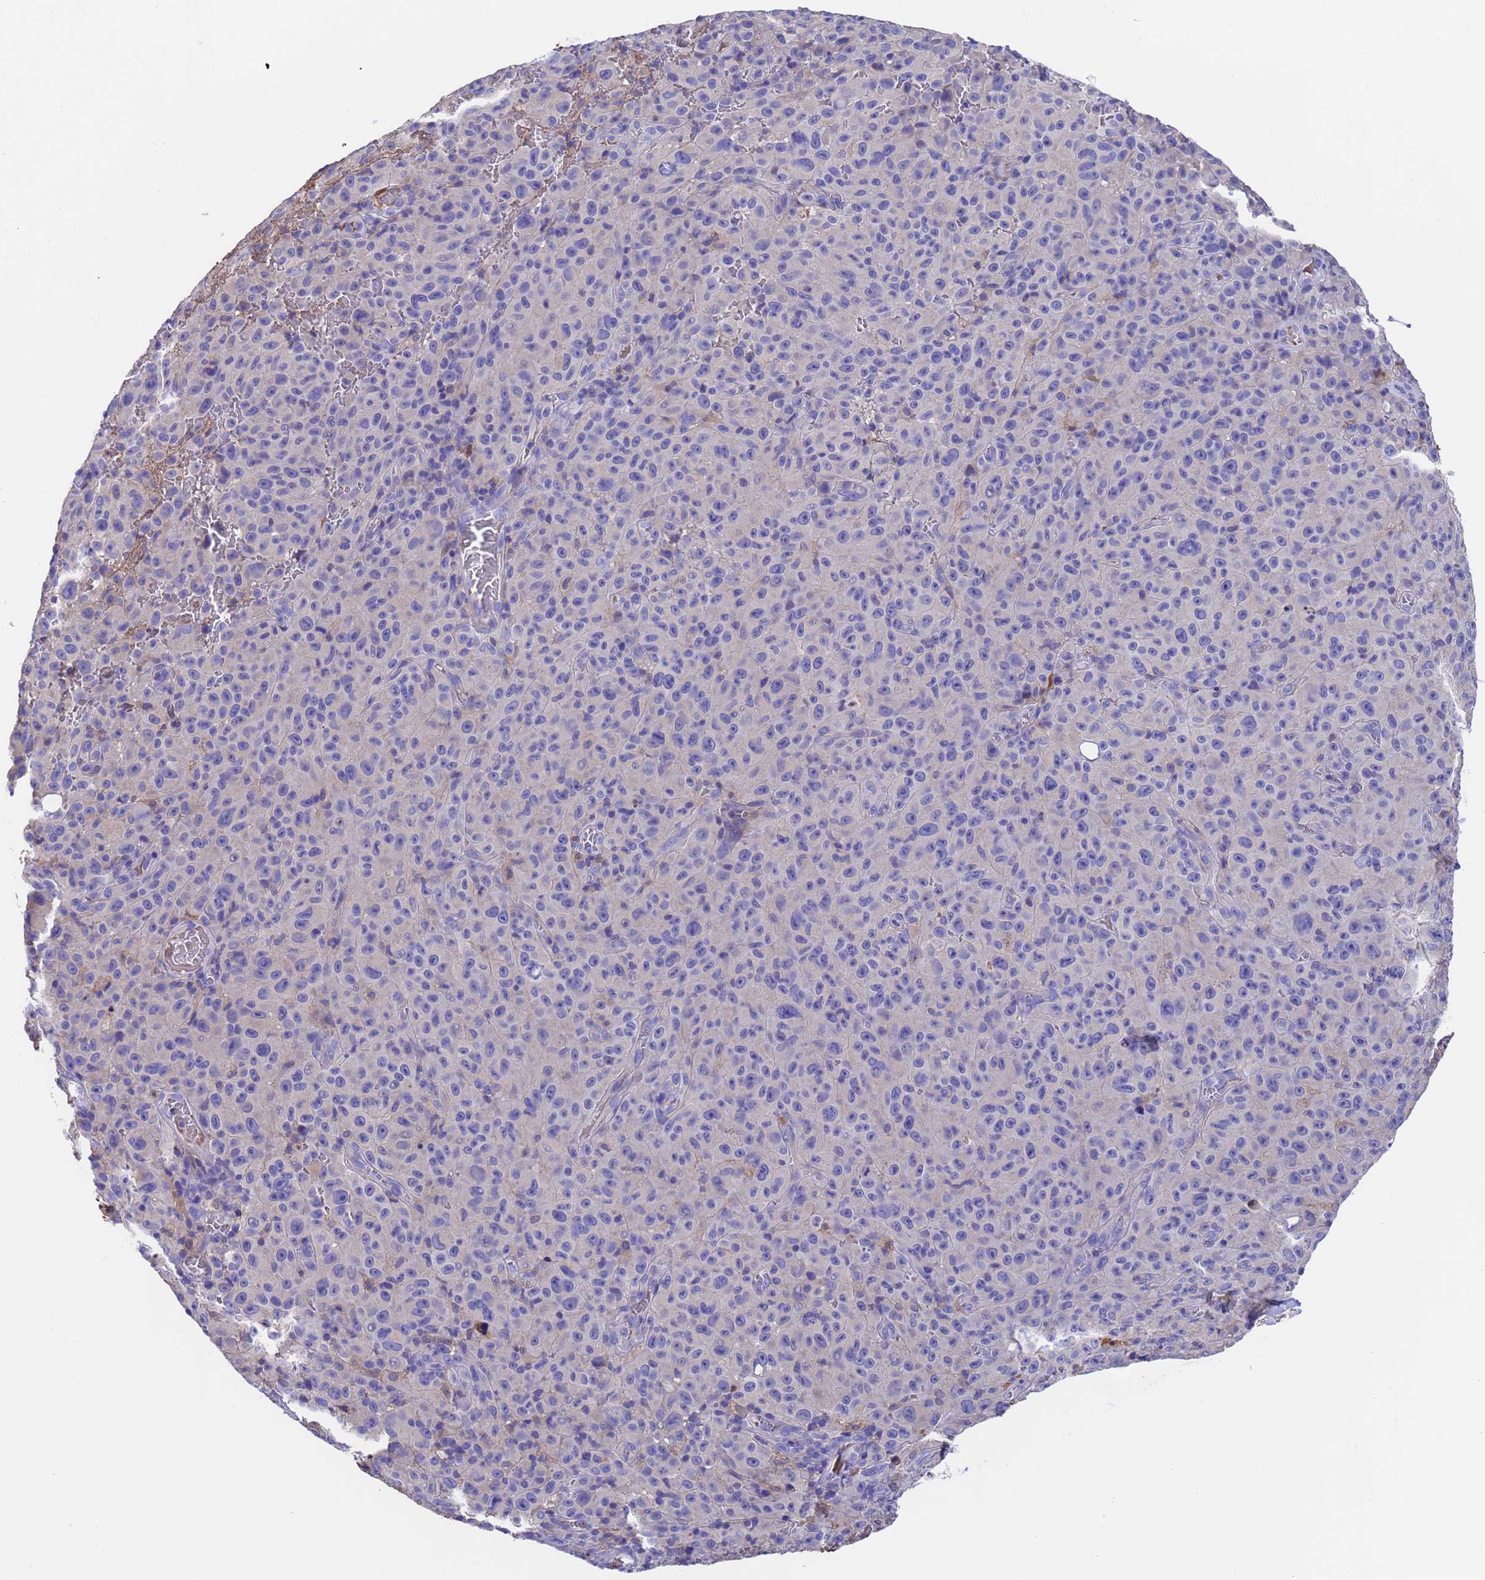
{"staining": {"intensity": "negative", "quantity": "none", "location": "none"}, "tissue": "melanoma", "cell_type": "Tumor cells", "image_type": "cancer", "snomed": [{"axis": "morphology", "description": "Malignant melanoma, NOS"}, {"axis": "topography", "description": "Skin"}], "caption": "Immunohistochemistry micrograph of neoplastic tissue: malignant melanoma stained with DAB demonstrates no significant protein expression in tumor cells. (Stains: DAB immunohistochemistry with hematoxylin counter stain, Microscopy: brightfield microscopy at high magnification).", "gene": "ELP6", "patient": {"sex": "female", "age": 82}}